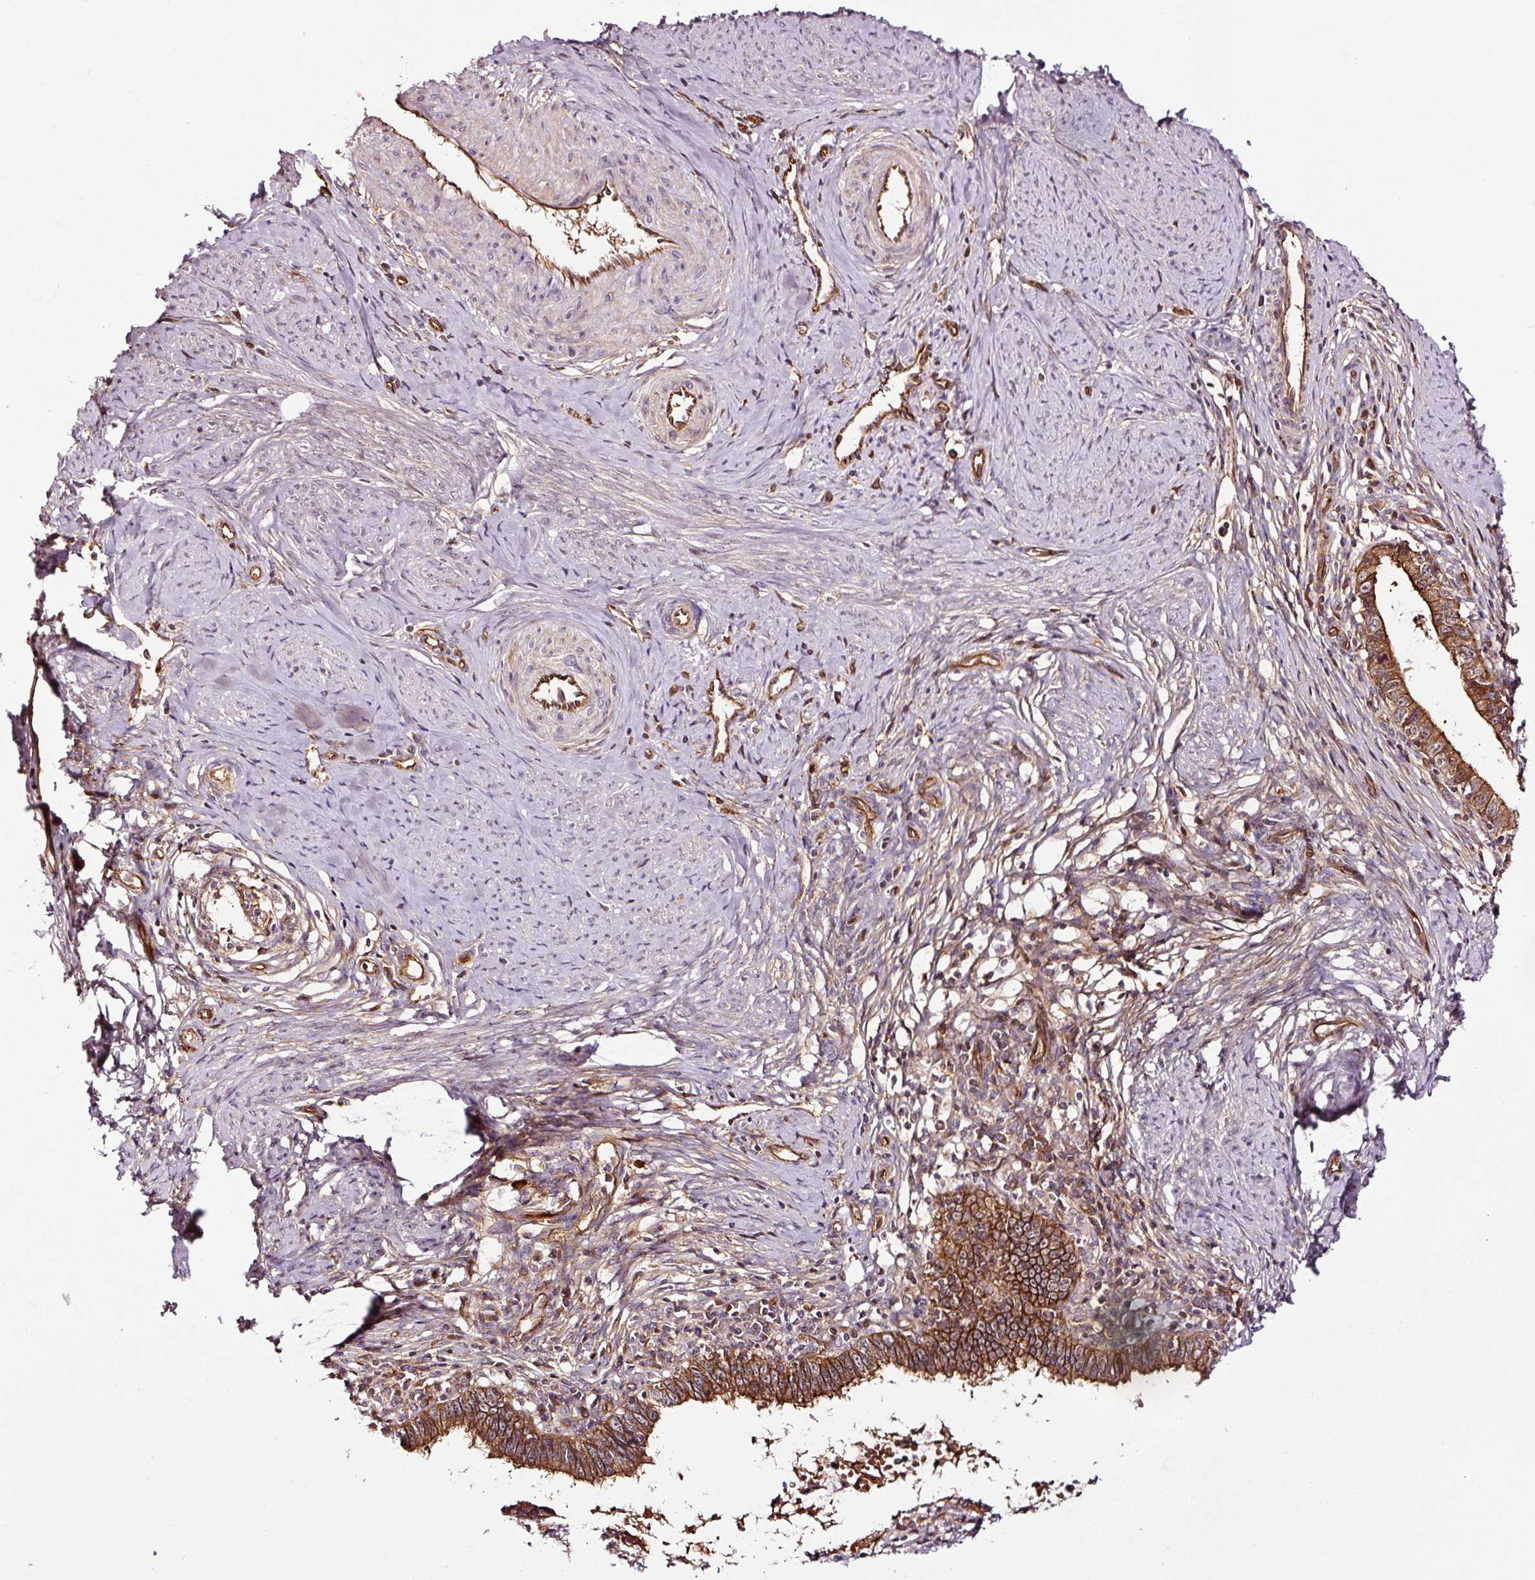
{"staining": {"intensity": "strong", "quantity": ">75%", "location": "cytoplasmic/membranous"}, "tissue": "cervical cancer", "cell_type": "Tumor cells", "image_type": "cancer", "snomed": [{"axis": "morphology", "description": "Adenocarcinoma, NOS"}, {"axis": "topography", "description": "Cervix"}], "caption": "Cervical adenocarcinoma tissue reveals strong cytoplasmic/membranous positivity in approximately >75% of tumor cells, visualized by immunohistochemistry.", "gene": "METAP1", "patient": {"sex": "female", "age": 36}}